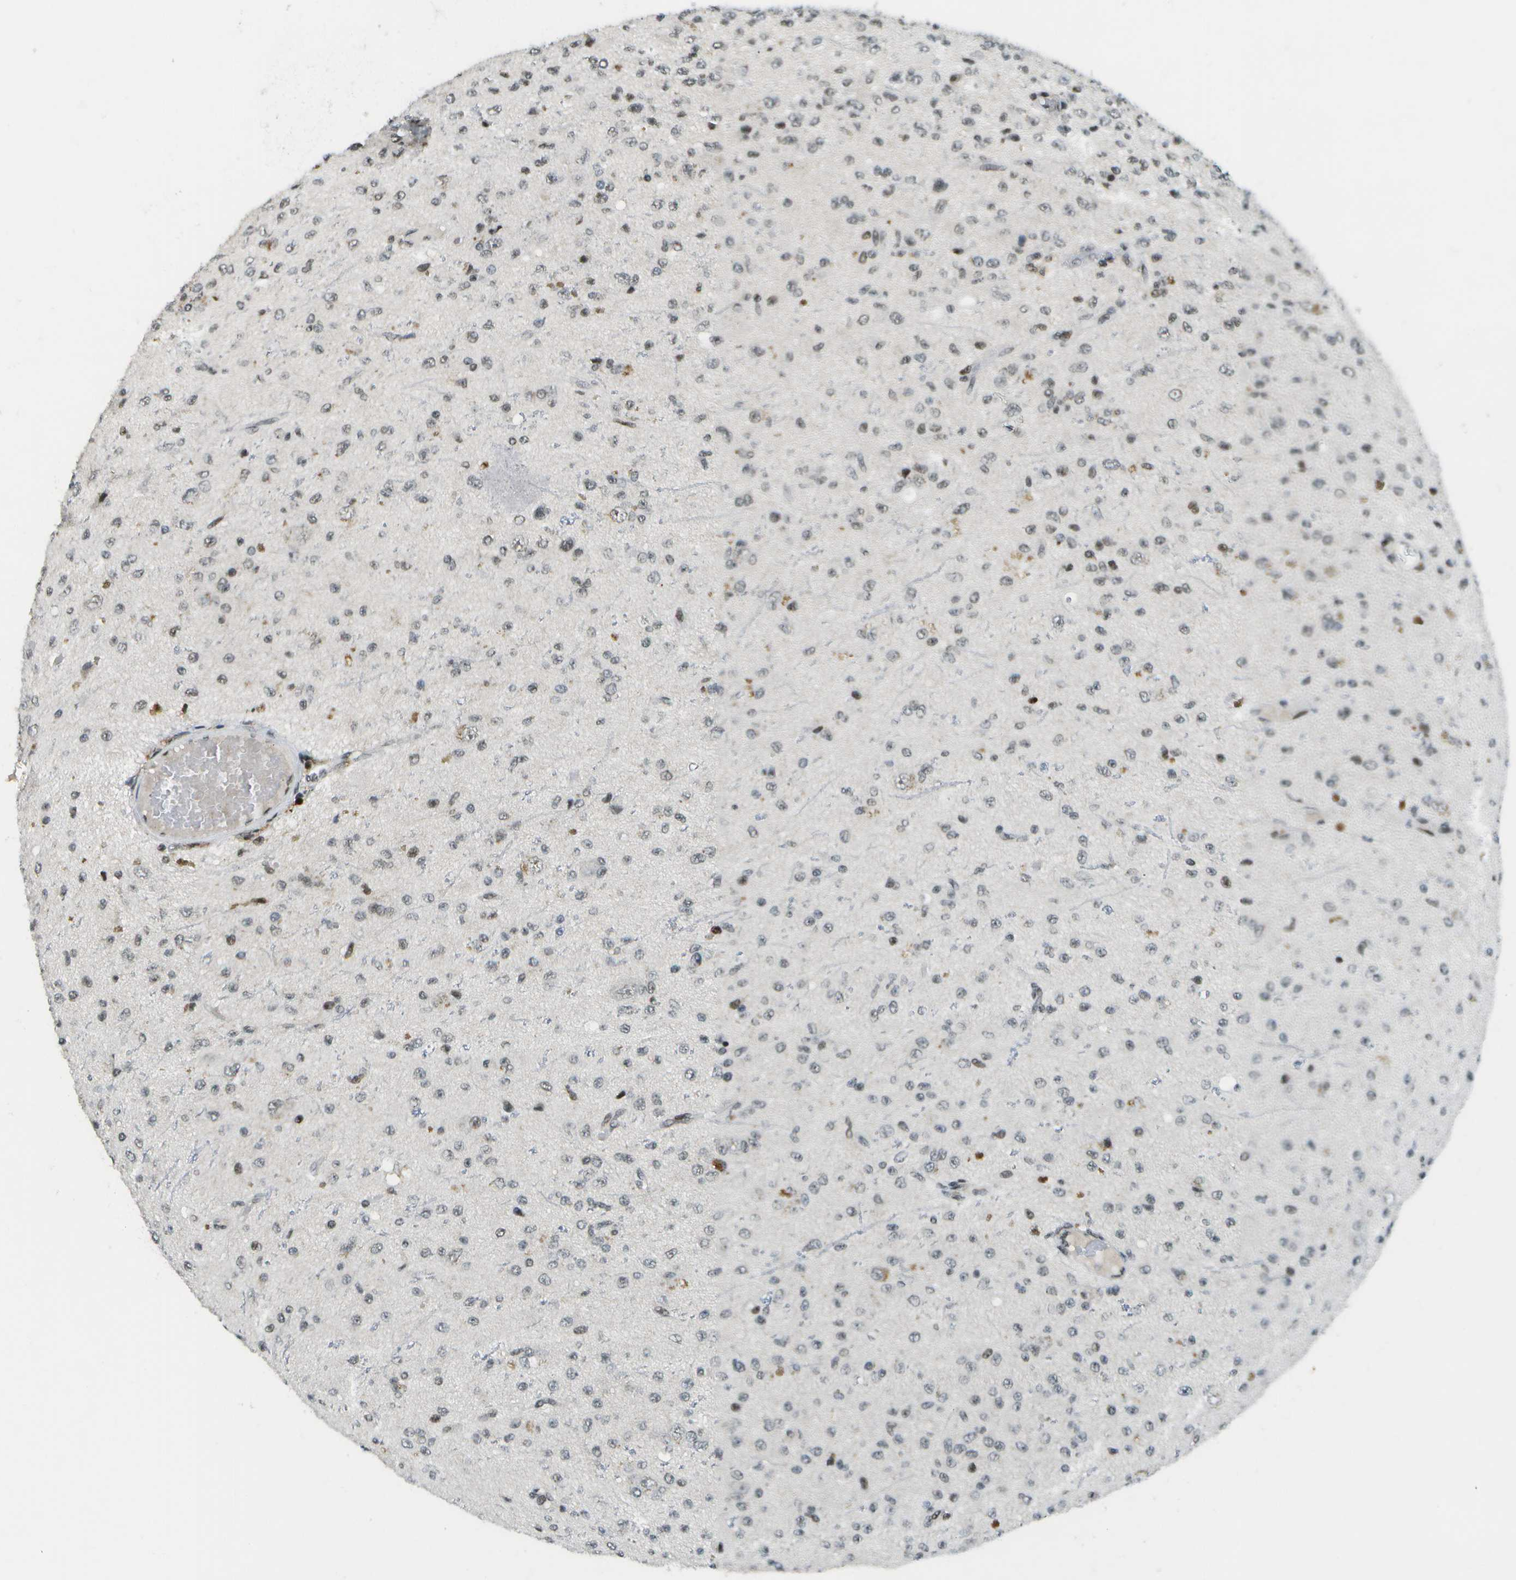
{"staining": {"intensity": "moderate", "quantity": "25%-75%", "location": "nuclear"}, "tissue": "glioma", "cell_type": "Tumor cells", "image_type": "cancer", "snomed": [{"axis": "morphology", "description": "Glioma, malignant, High grade"}, {"axis": "topography", "description": "pancreas cauda"}], "caption": "About 25%-75% of tumor cells in human malignant glioma (high-grade) show moderate nuclear protein positivity as visualized by brown immunohistochemical staining.", "gene": "IRF7", "patient": {"sex": "male", "age": 60}}